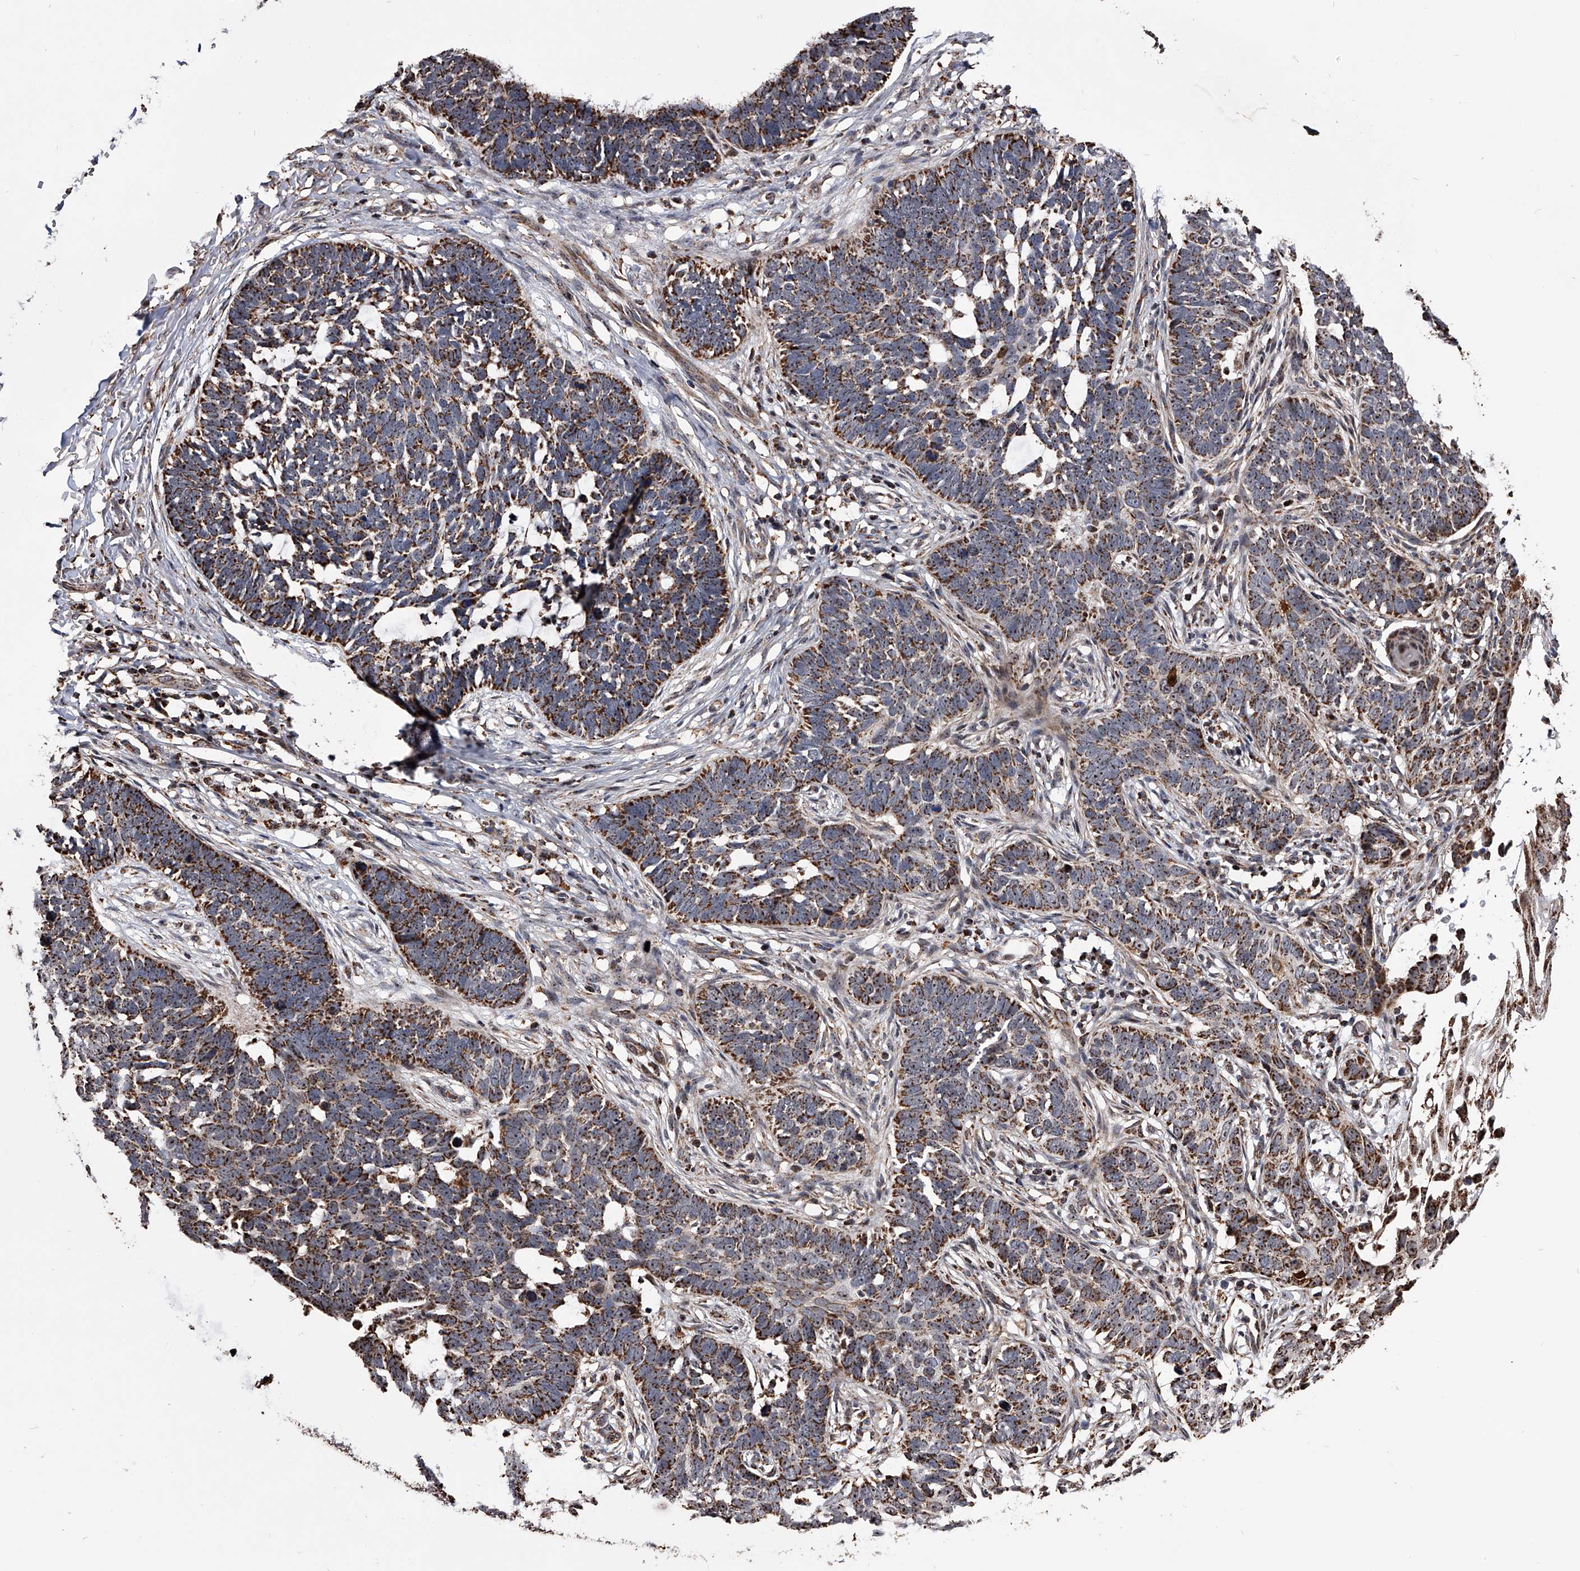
{"staining": {"intensity": "strong", "quantity": "25%-75%", "location": "cytoplasmic/membranous"}, "tissue": "skin cancer", "cell_type": "Tumor cells", "image_type": "cancer", "snomed": [{"axis": "morphology", "description": "Normal tissue, NOS"}, {"axis": "morphology", "description": "Basal cell carcinoma"}, {"axis": "topography", "description": "Skin"}], "caption": "A brown stain labels strong cytoplasmic/membranous expression of a protein in human skin cancer tumor cells. (DAB (3,3'-diaminobenzidine) IHC, brown staining for protein, blue staining for nuclei).", "gene": "SMPDL3A", "patient": {"sex": "male", "age": 77}}